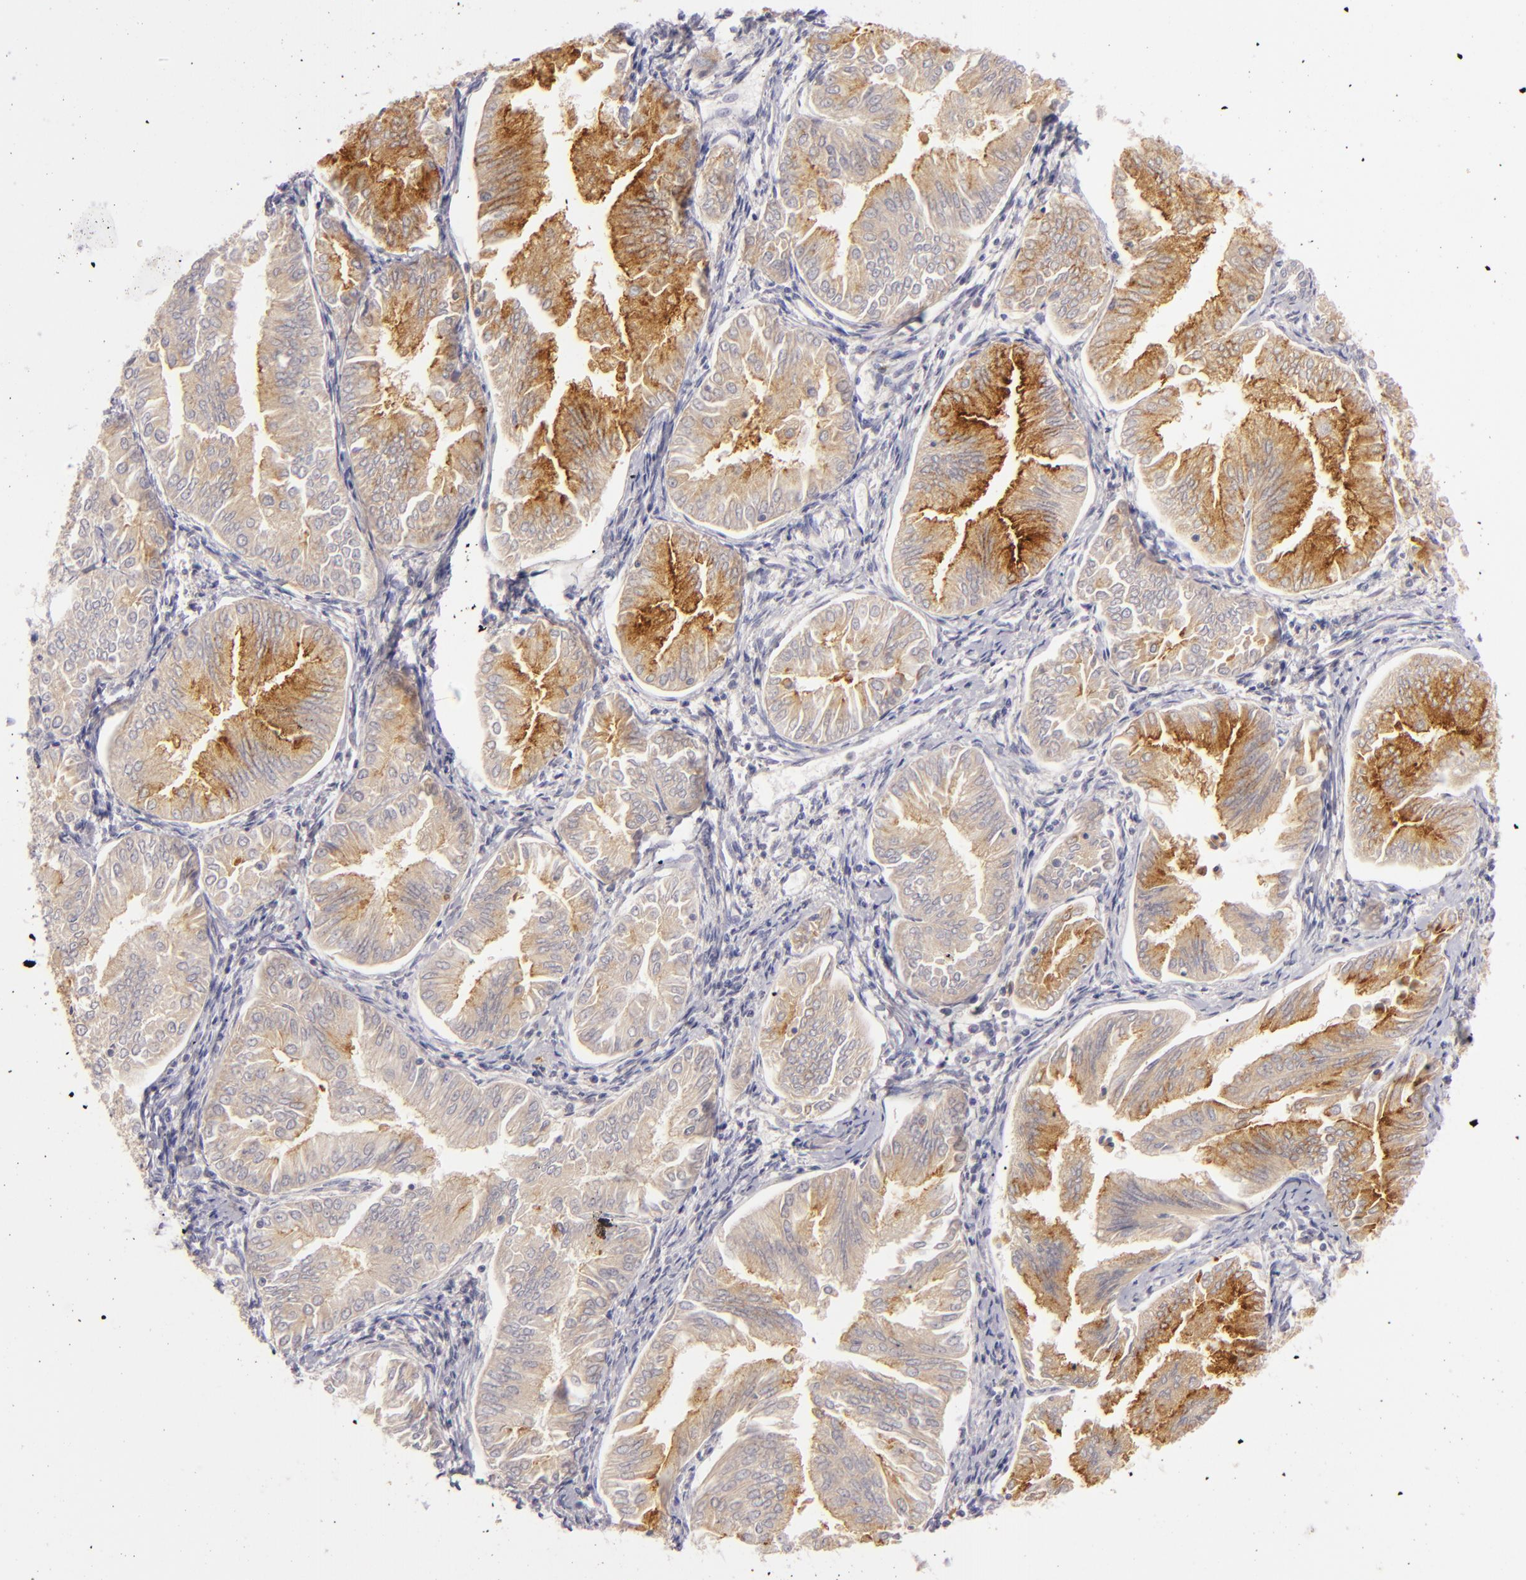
{"staining": {"intensity": "moderate", "quantity": "25%-75%", "location": "cytoplasmic/membranous"}, "tissue": "endometrial cancer", "cell_type": "Tumor cells", "image_type": "cancer", "snomed": [{"axis": "morphology", "description": "Adenocarcinoma, NOS"}, {"axis": "topography", "description": "Endometrium"}], "caption": "Protein staining of endometrial adenocarcinoma tissue reveals moderate cytoplasmic/membranous staining in approximately 25%-75% of tumor cells.", "gene": "CD83", "patient": {"sex": "female", "age": 53}}